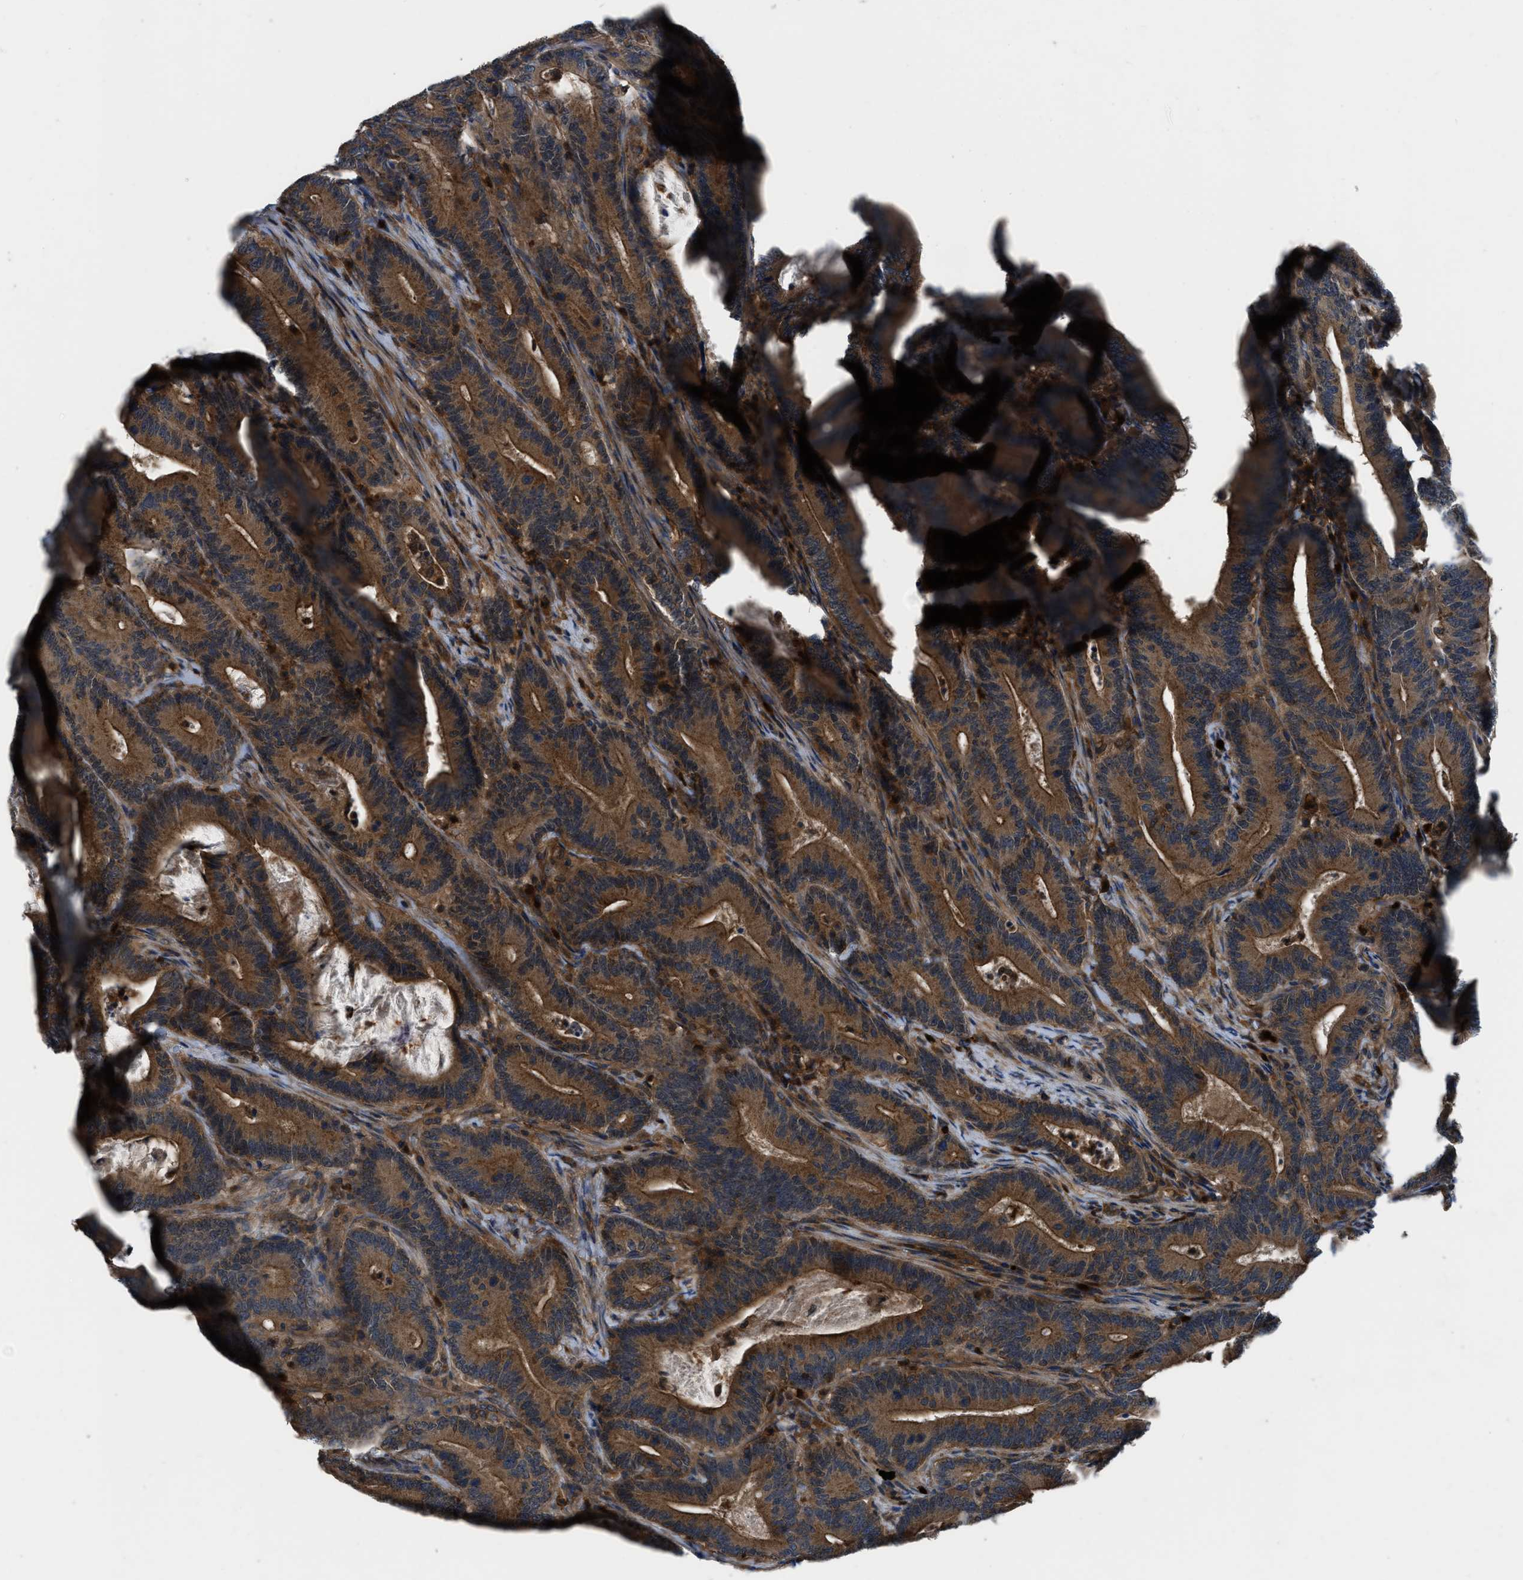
{"staining": {"intensity": "moderate", "quantity": ">75%", "location": "cytoplasmic/membranous"}, "tissue": "colorectal cancer", "cell_type": "Tumor cells", "image_type": "cancer", "snomed": [{"axis": "morphology", "description": "Adenocarcinoma, NOS"}, {"axis": "topography", "description": "Colon"}], "caption": "IHC photomicrograph of human colorectal adenocarcinoma stained for a protein (brown), which shows medium levels of moderate cytoplasmic/membranous expression in approximately >75% of tumor cells.", "gene": "USP25", "patient": {"sex": "female", "age": 66}}